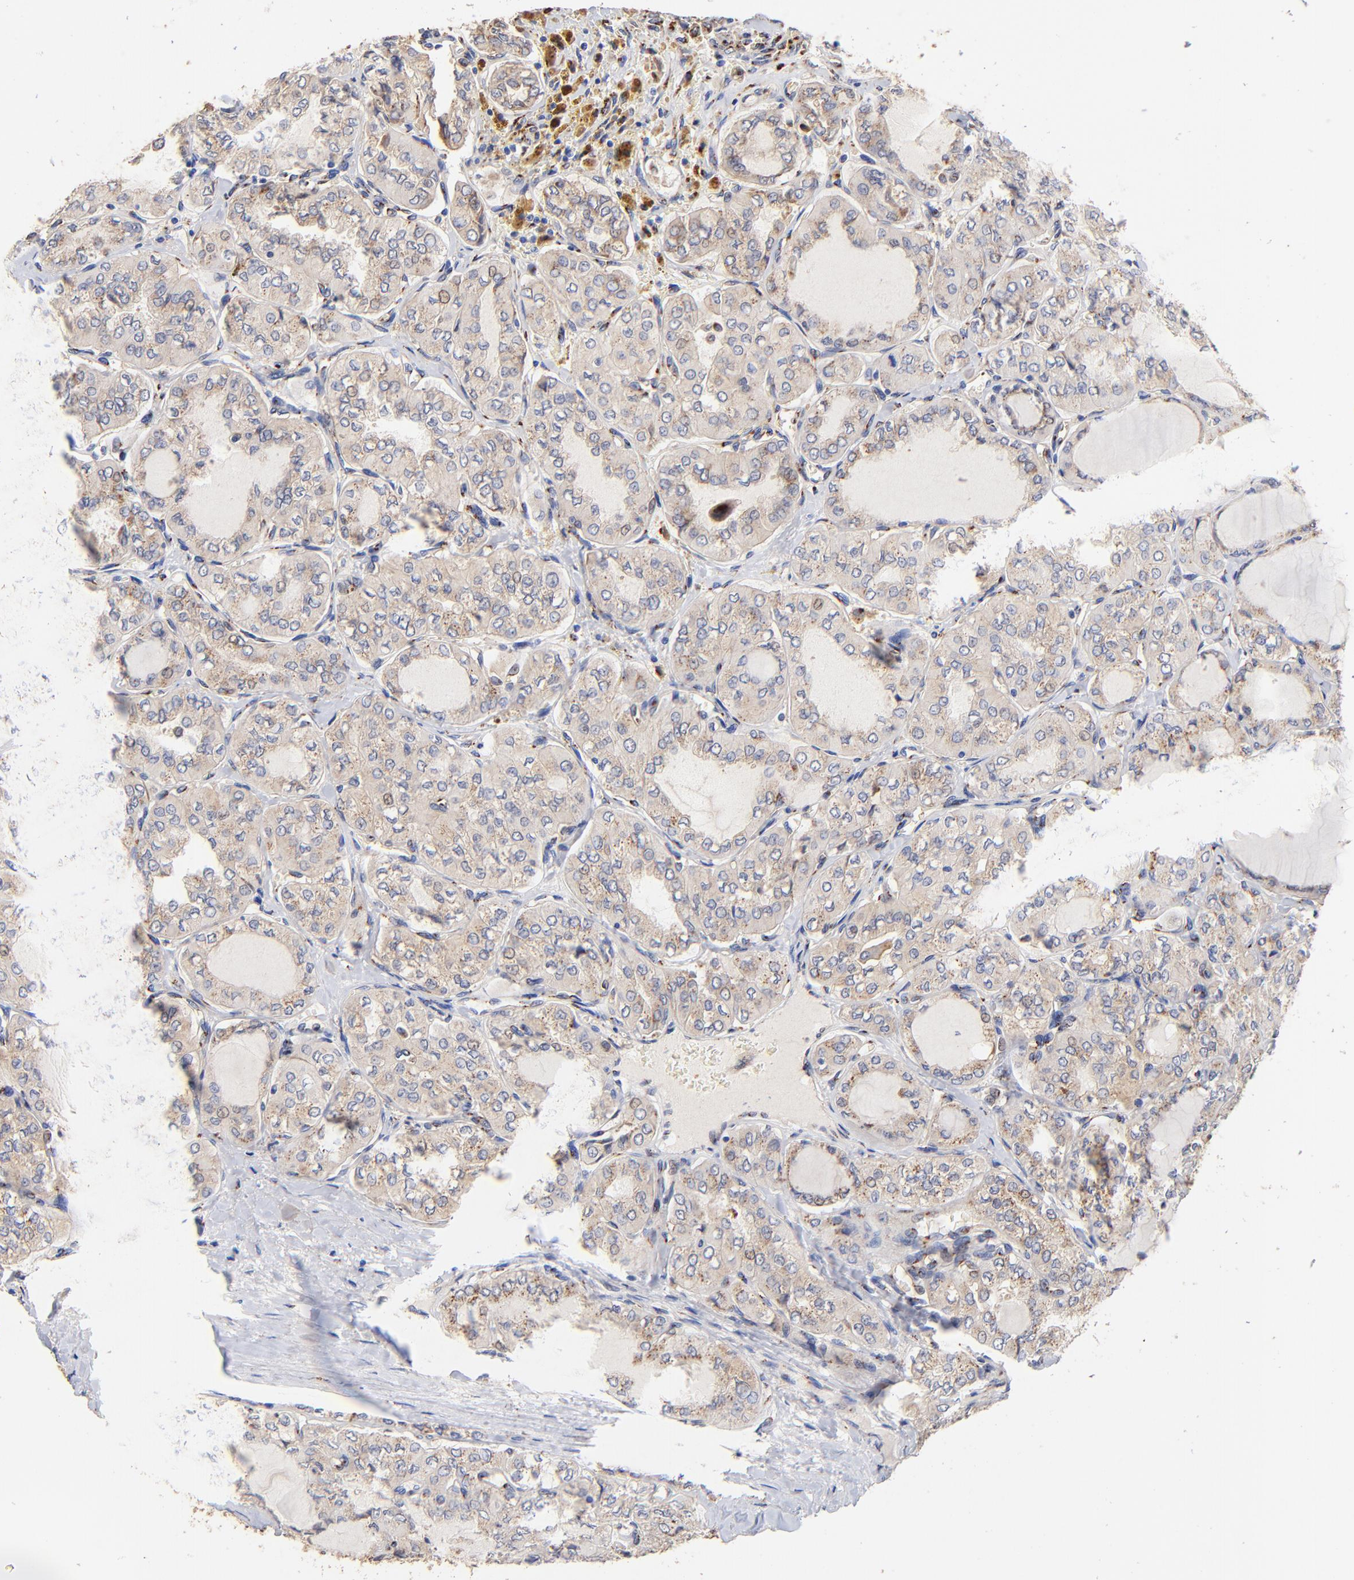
{"staining": {"intensity": "weak", "quantity": ">75%", "location": "cytoplasmic/membranous"}, "tissue": "thyroid cancer", "cell_type": "Tumor cells", "image_type": "cancer", "snomed": [{"axis": "morphology", "description": "Papillary adenocarcinoma, NOS"}, {"axis": "topography", "description": "Thyroid gland"}], "caption": "Immunohistochemistry (IHC) (DAB (3,3'-diaminobenzidine)) staining of papillary adenocarcinoma (thyroid) demonstrates weak cytoplasmic/membranous protein staining in approximately >75% of tumor cells.", "gene": "FMNL3", "patient": {"sex": "male", "age": 20}}